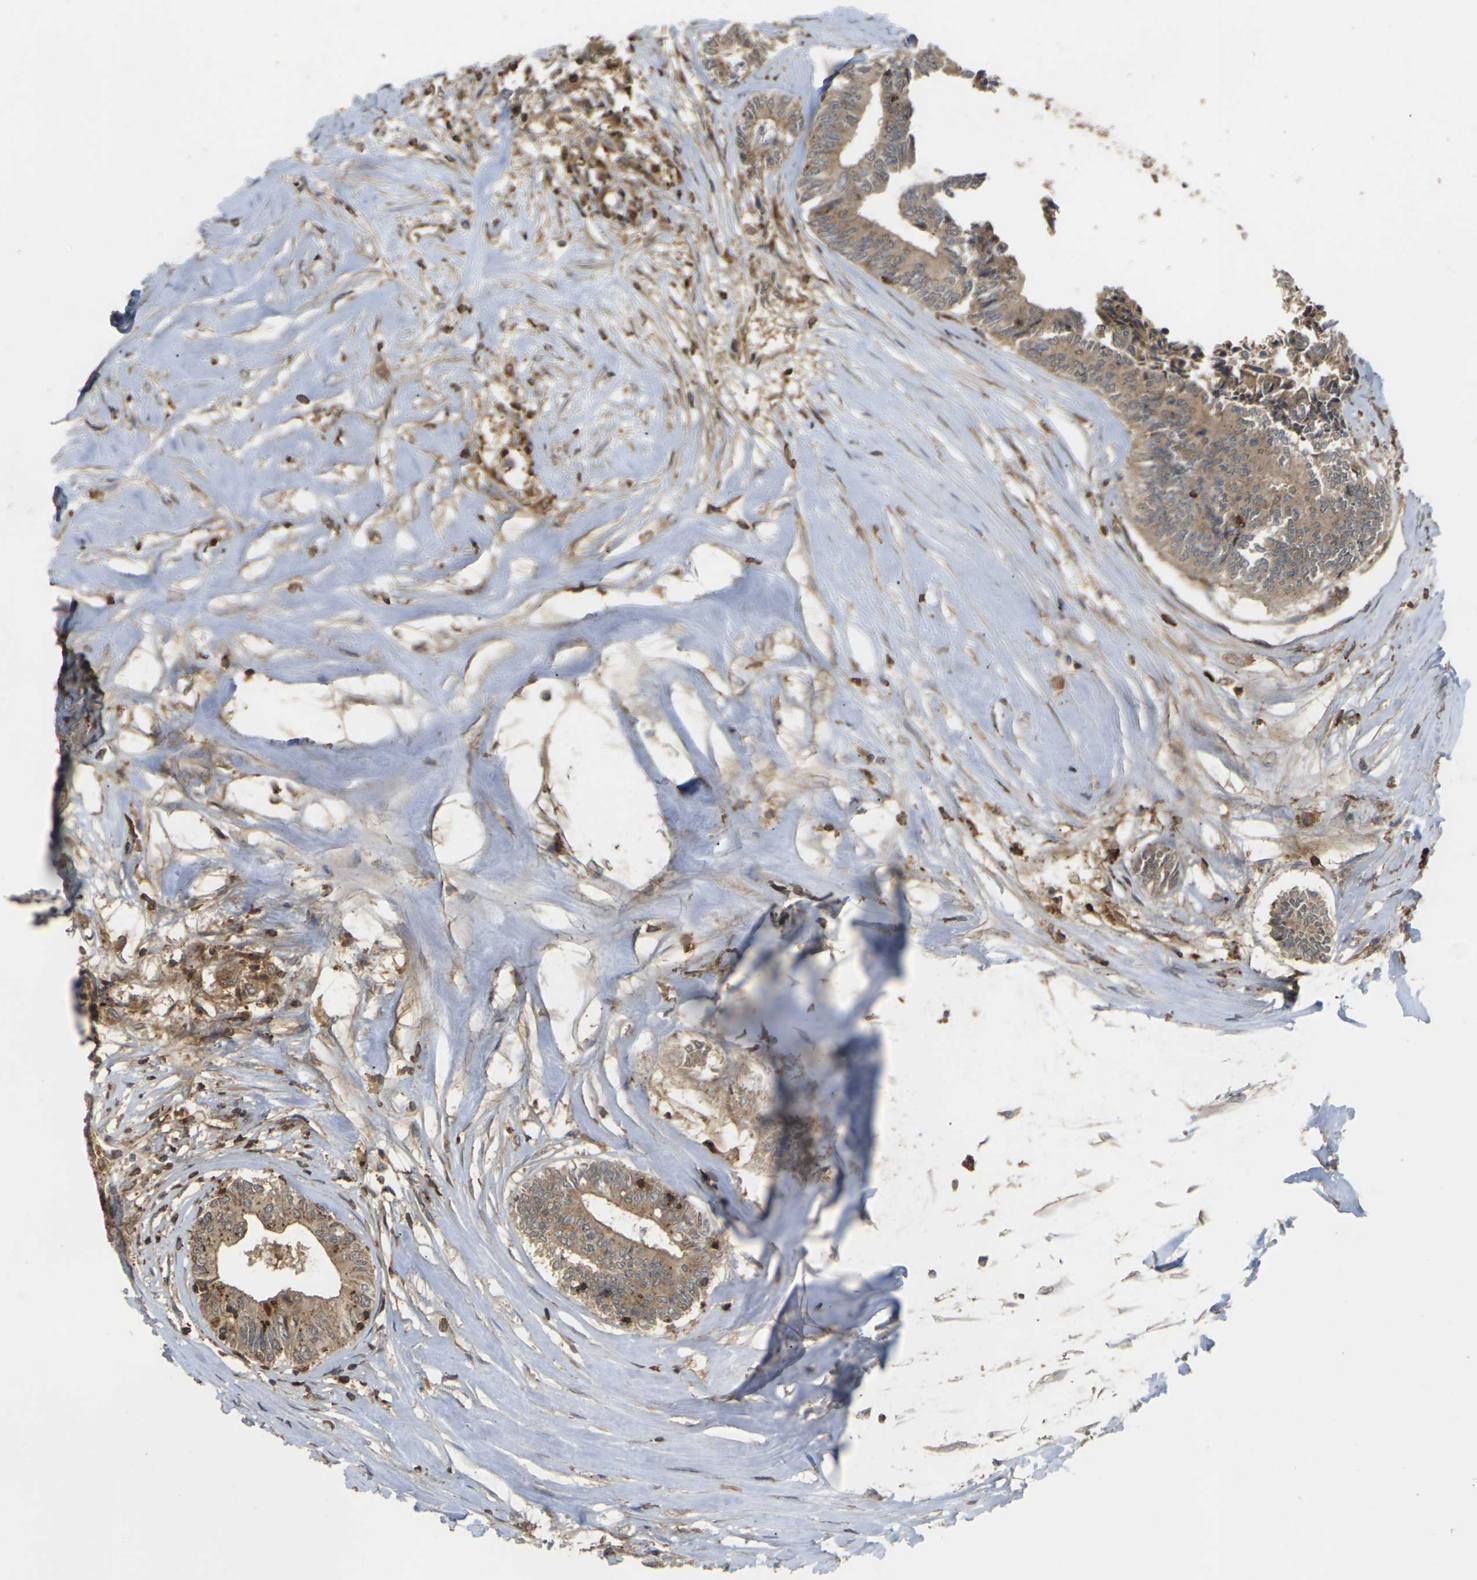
{"staining": {"intensity": "moderate", "quantity": ">75%", "location": "cytoplasmic/membranous"}, "tissue": "colorectal cancer", "cell_type": "Tumor cells", "image_type": "cancer", "snomed": [{"axis": "morphology", "description": "Adenocarcinoma, NOS"}, {"axis": "topography", "description": "Rectum"}], "caption": "DAB immunohistochemical staining of colorectal cancer demonstrates moderate cytoplasmic/membranous protein expression in about >75% of tumor cells.", "gene": "KSR1", "patient": {"sex": "male", "age": 63}}